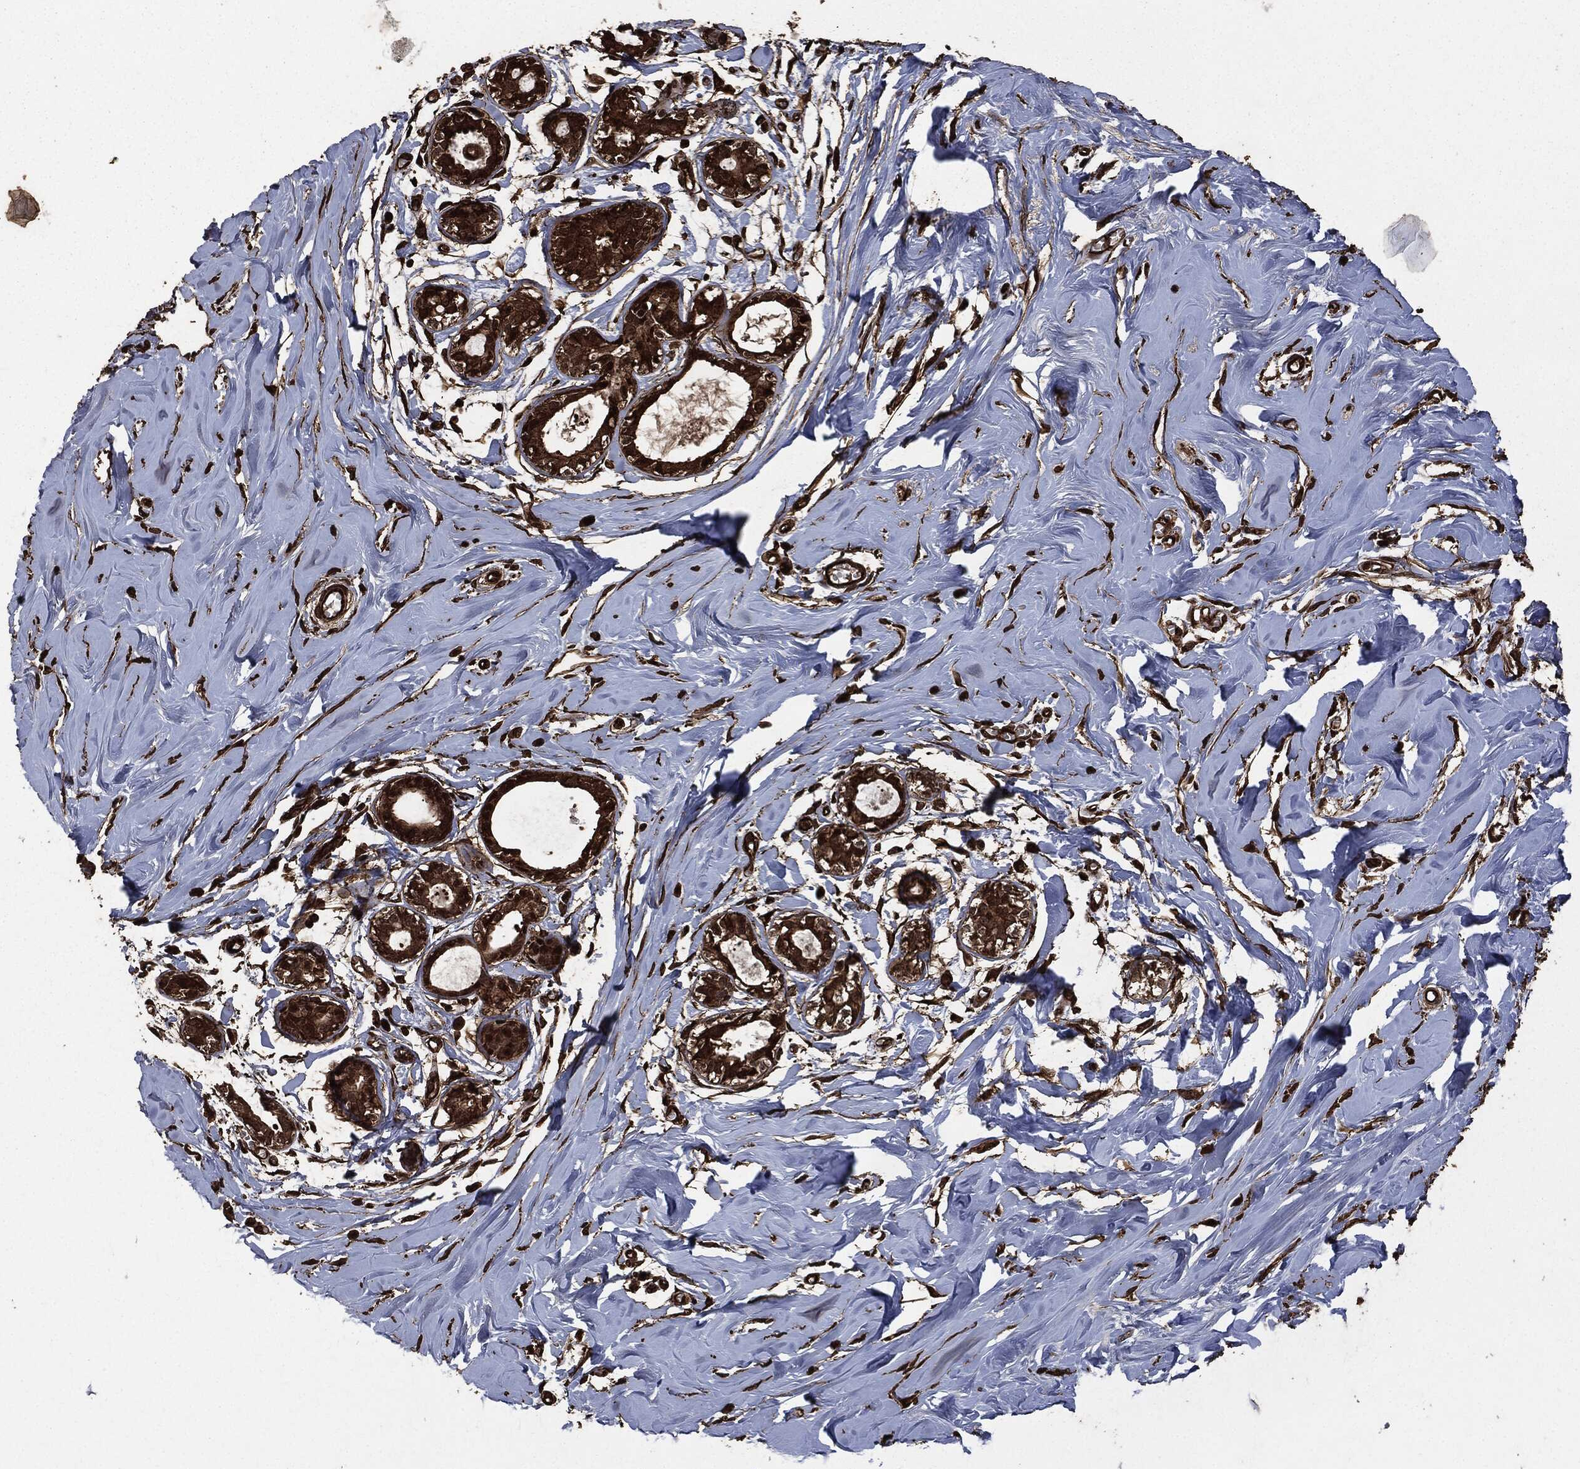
{"staining": {"intensity": "strong", "quantity": ">75%", "location": "cytoplasmic/membranous,nuclear"}, "tissue": "soft tissue", "cell_type": "Fibroblasts", "image_type": "normal", "snomed": [{"axis": "morphology", "description": "Normal tissue, NOS"}, {"axis": "topography", "description": "Breast"}], "caption": "Immunohistochemical staining of unremarkable soft tissue shows >75% levels of strong cytoplasmic/membranous,nuclear protein staining in approximately >75% of fibroblasts.", "gene": "HRAS", "patient": {"sex": "female", "age": 49}}